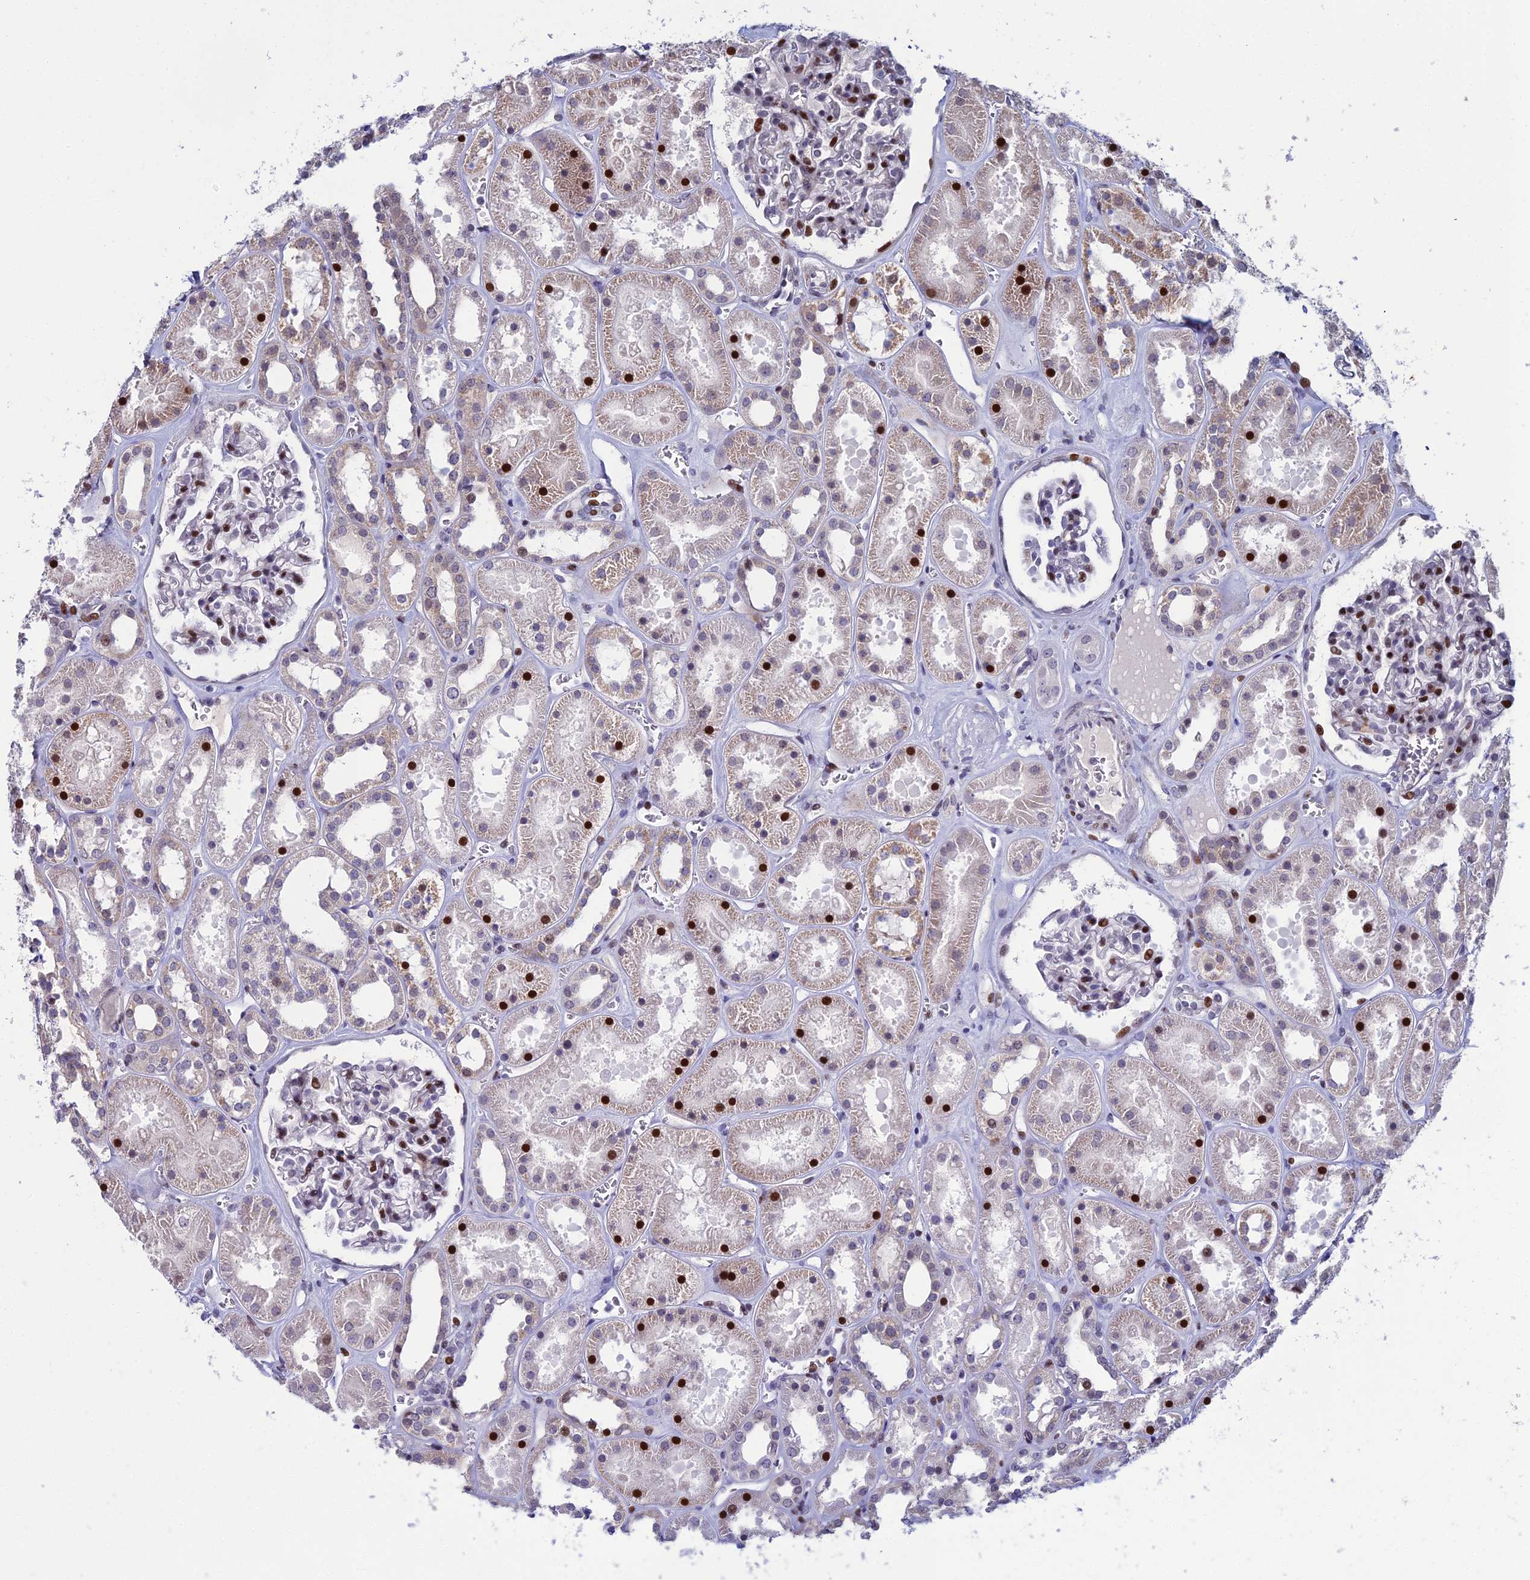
{"staining": {"intensity": "strong", "quantity": "25%-75%", "location": "nuclear"}, "tissue": "kidney", "cell_type": "Cells in glomeruli", "image_type": "normal", "snomed": [{"axis": "morphology", "description": "Normal tissue, NOS"}, {"axis": "topography", "description": "Kidney"}], "caption": "Cells in glomeruli reveal high levels of strong nuclear staining in approximately 25%-75% of cells in unremarkable kidney.", "gene": "TAF9B", "patient": {"sex": "female", "age": 41}}